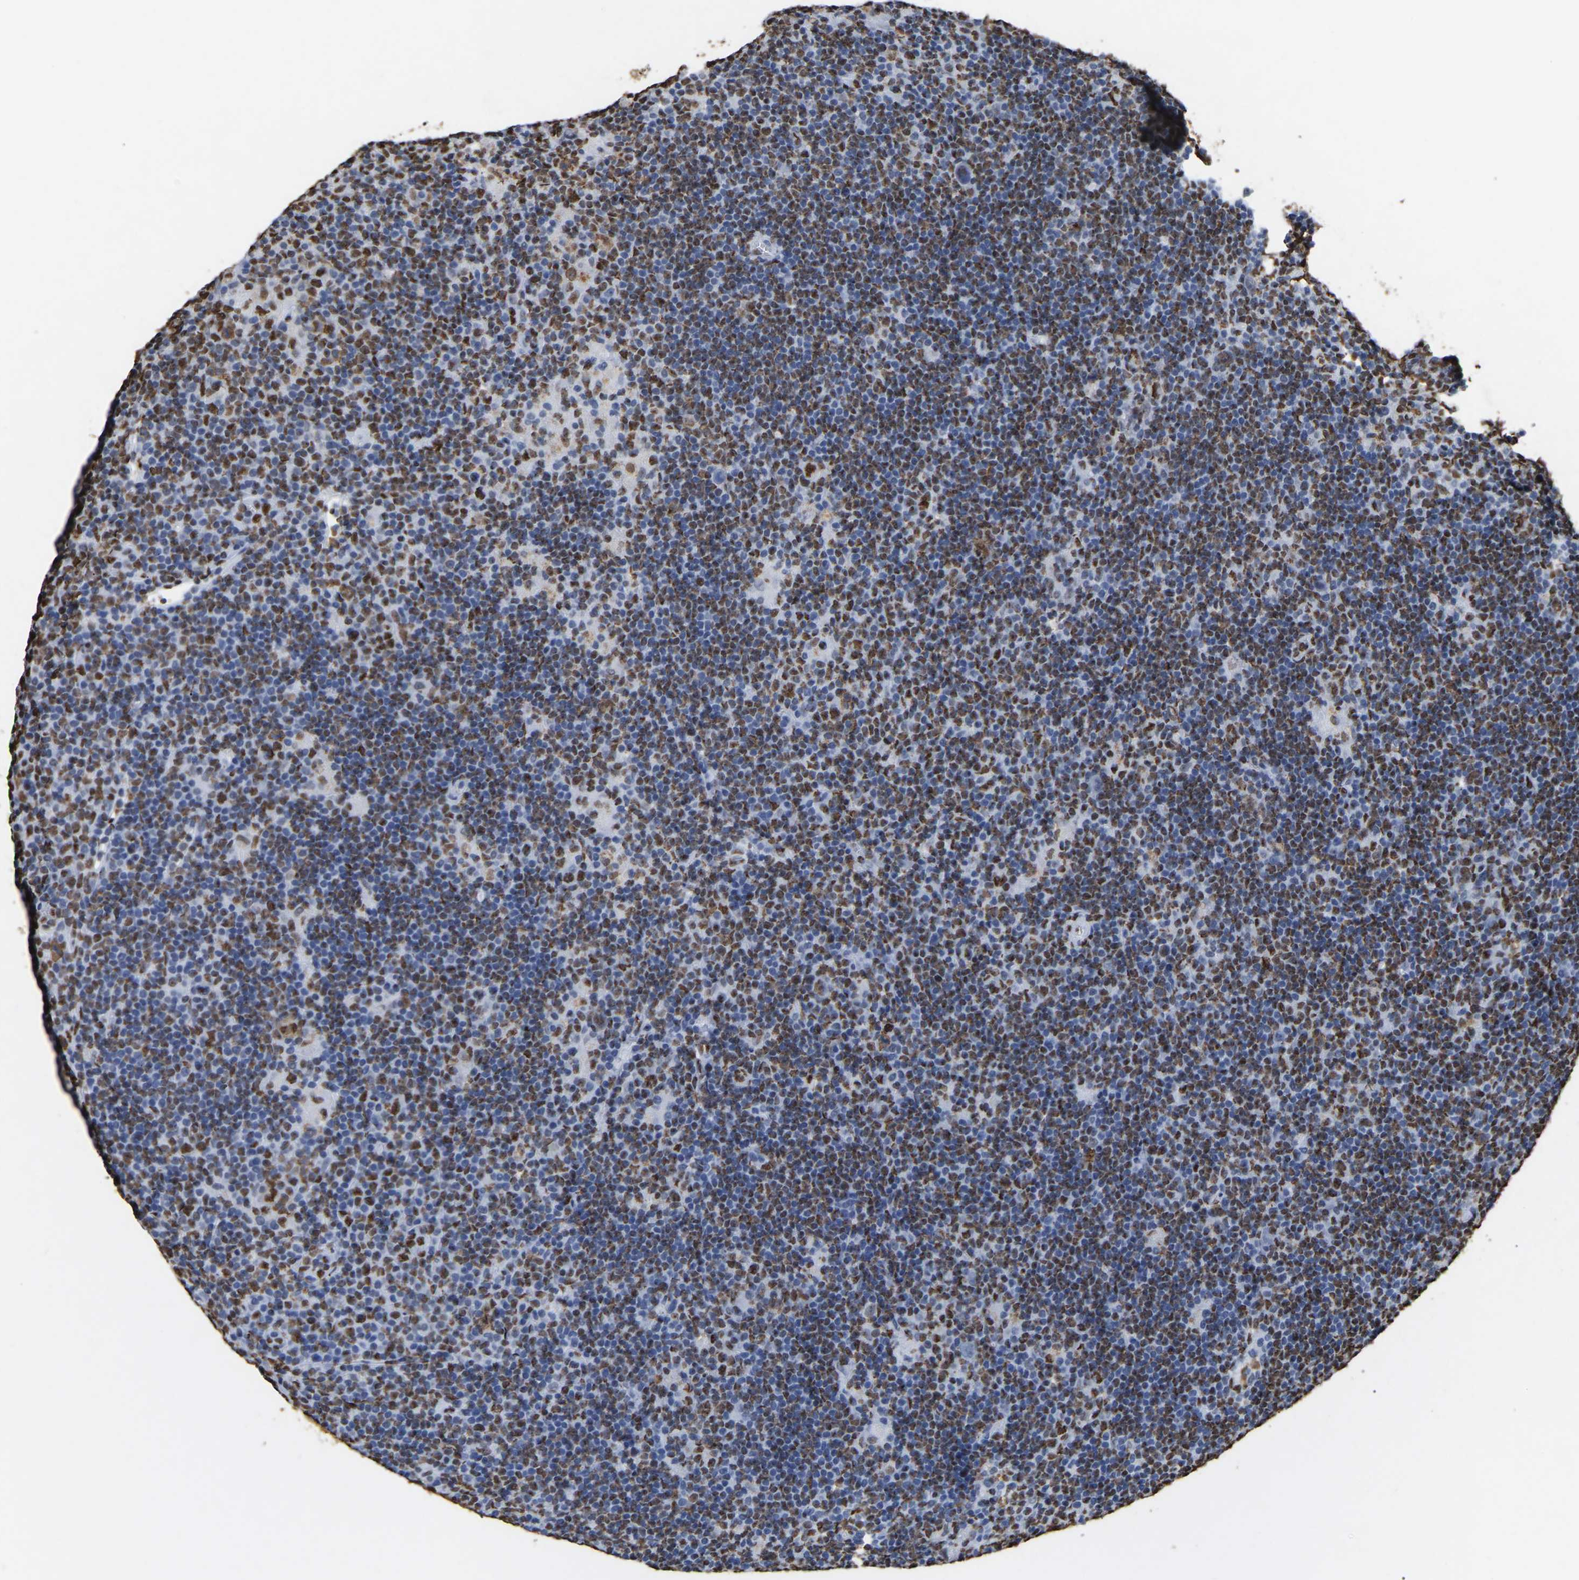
{"staining": {"intensity": "moderate", "quantity": ">75%", "location": "nuclear"}, "tissue": "lymphoma", "cell_type": "Tumor cells", "image_type": "cancer", "snomed": [{"axis": "morphology", "description": "Hodgkin's disease, NOS"}, {"axis": "topography", "description": "Lymph node"}], "caption": "IHC image of human Hodgkin's disease stained for a protein (brown), which demonstrates medium levels of moderate nuclear staining in approximately >75% of tumor cells.", "gene": "RBL2", "patient": {"sex": "female", "age": 57}}